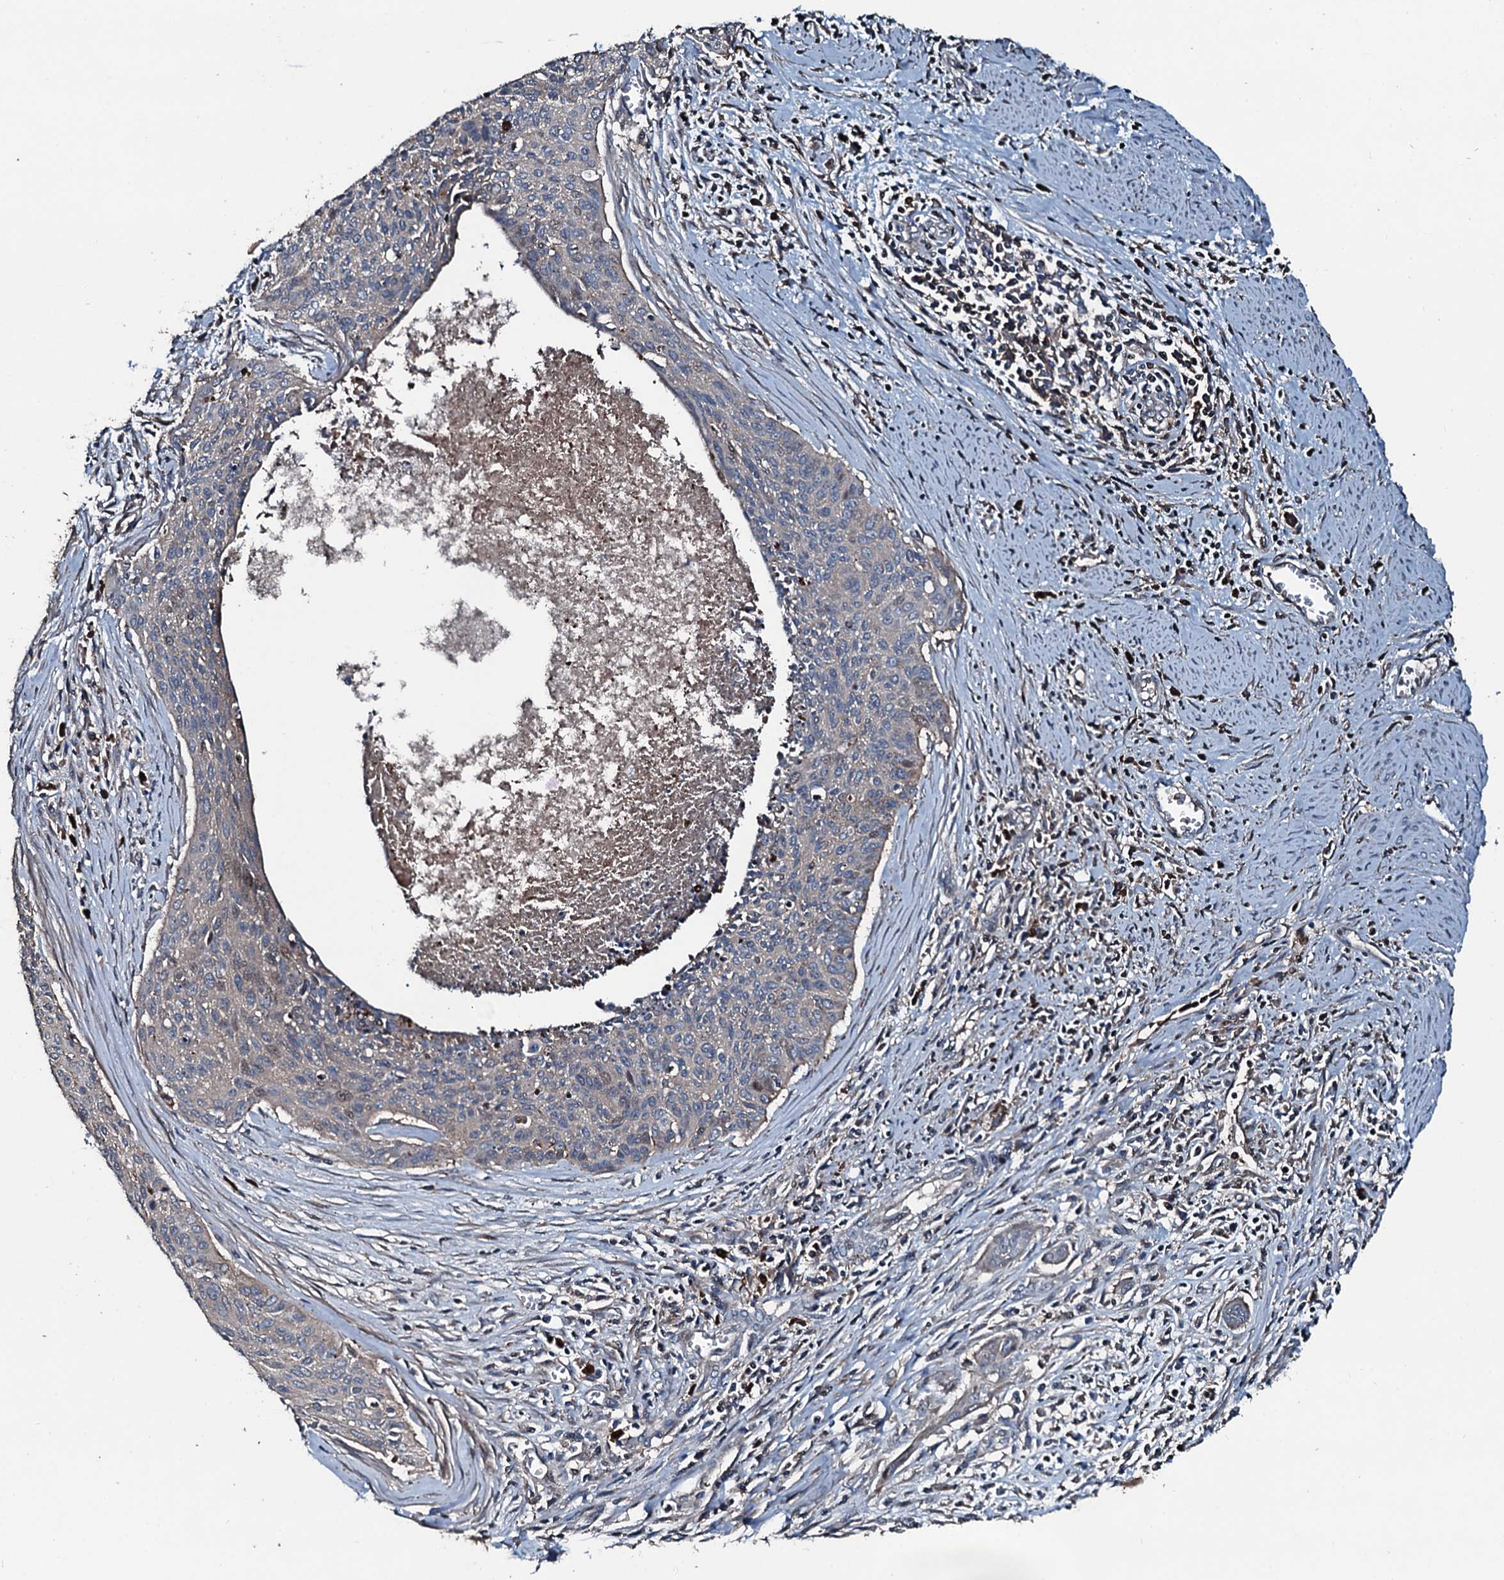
{"staining": {"intensity": "weak", "quantity": "25%-75%", "location": "cytoplasmic/membranous"}, "tissue": "cervical cancer", "cell_type": "Tumor cells", "image_type": "cancer", "snomed": [{"axis": "morphology", "description": "Squamous cell carcinoma, NOS"}, {"axis": "topography", "description": "Cervix"}], "caption": "Brown immunohistochemical staining in human cervical cancer (squamous cell carcinoma) exhibits weak cytoplasmic/membranous positivity in about 25%-75% of tumor cells. The protein of interest is stained brown, and the nuclei are stained in blue (DAB (3,3'-diaminobenzidine) IHC with brightfield microscopy, high magnification).", "gene": "AARS1", "patient": {"sex": "female", "age": 55}}